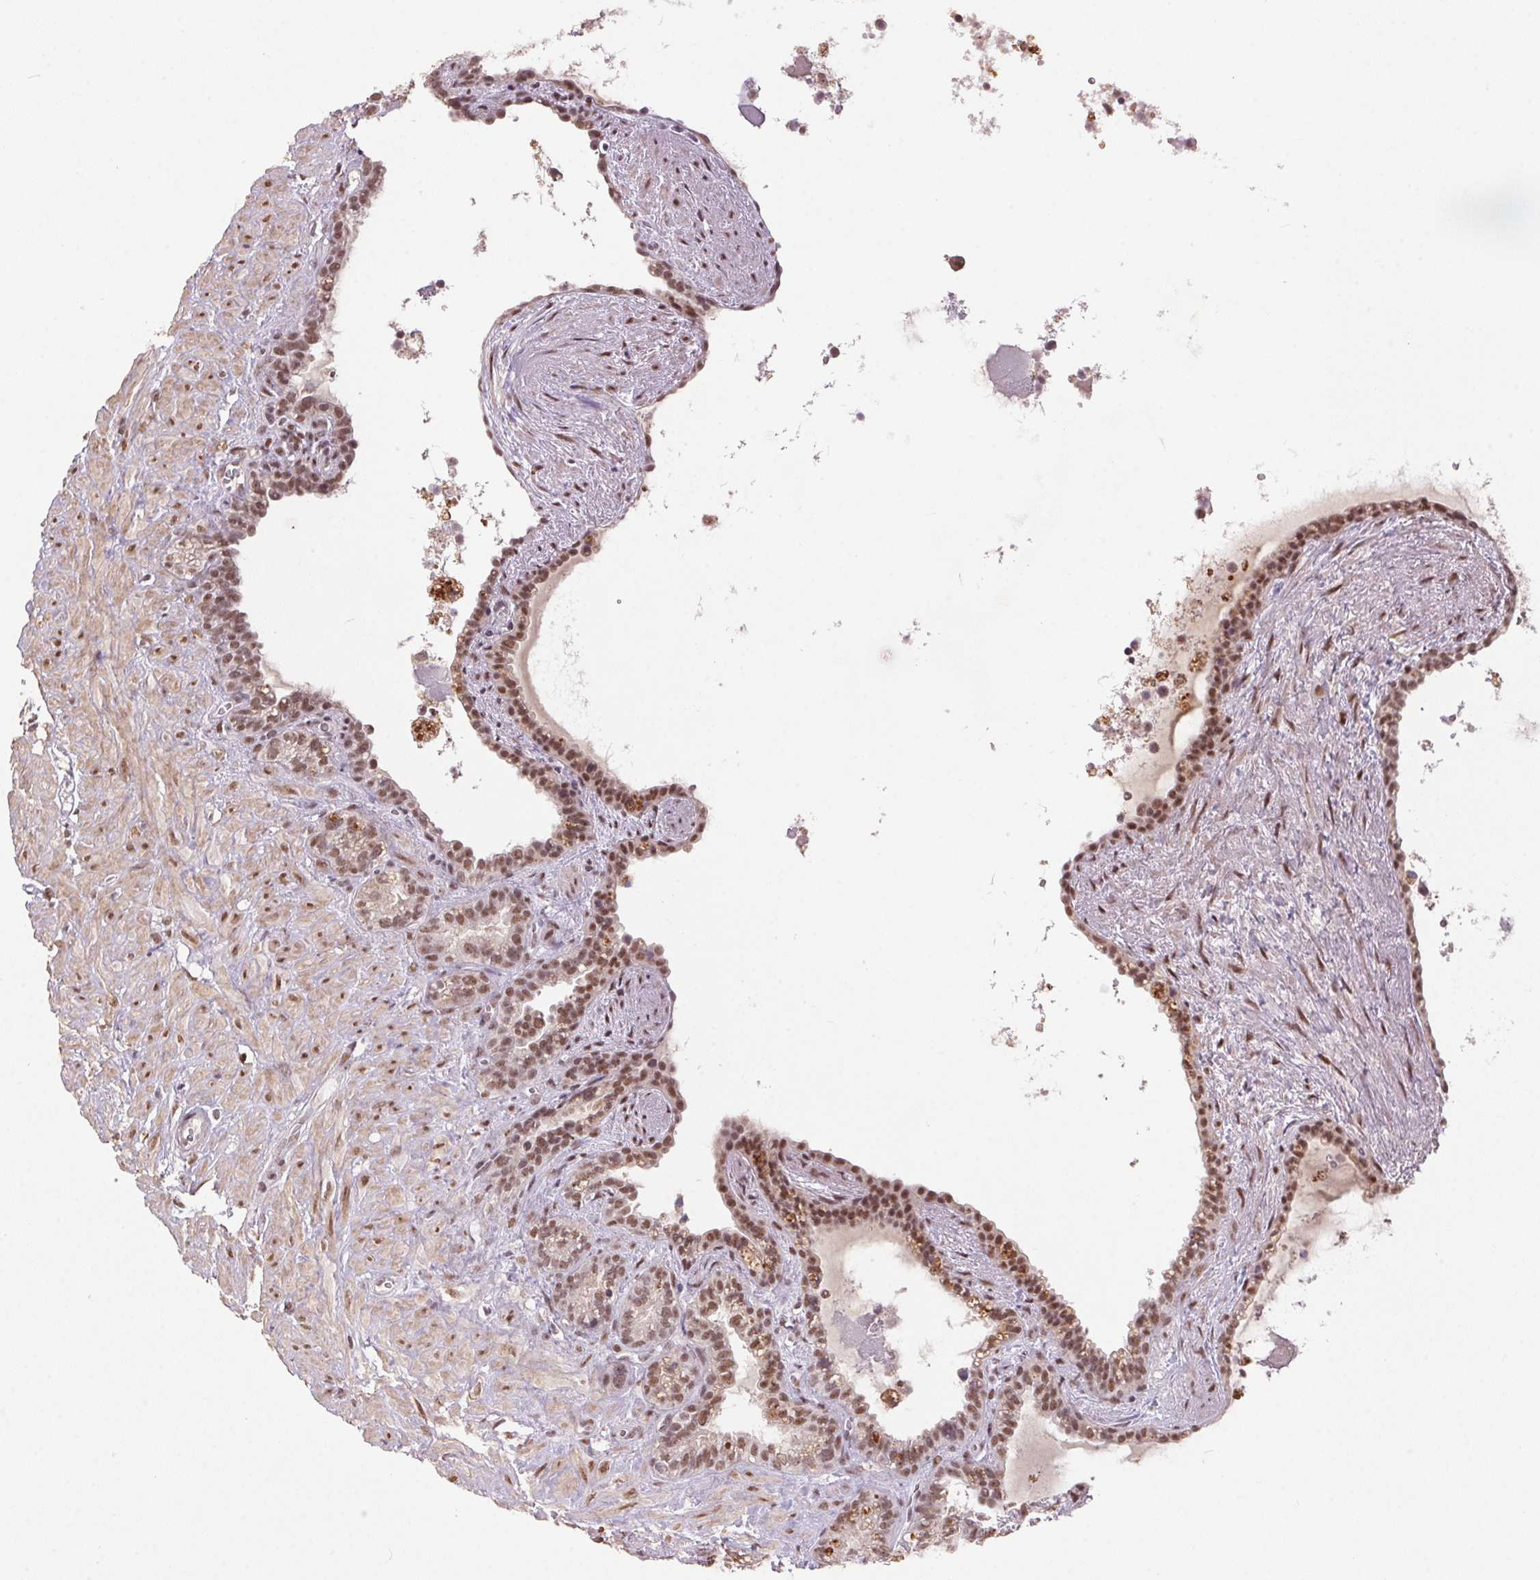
{"staining": {"intensity": "moderate", "quantity": "25%-75%", "location": "nuclear"}, "tissue": "seminal vesicle", "cell_type": "Glandular cells", "image_type": "normal", "snomed": [{"axis": "morphology", "description": "Normal tissue, NOS"}, {"axis": "topography", "description": "Seminal veicle"}], "caption": "Unremarkable seminal vesicle shows moderate nuclear staining in about 25%-75% of glandular cells, visualized by immunohistochemistry. (DAB (3,3'-diaminobenzidine) = brown stain, brightfield microscopy at high magnification).", "gene": "ZBTB4", "patient": {"sex": "male", "age": 76}}